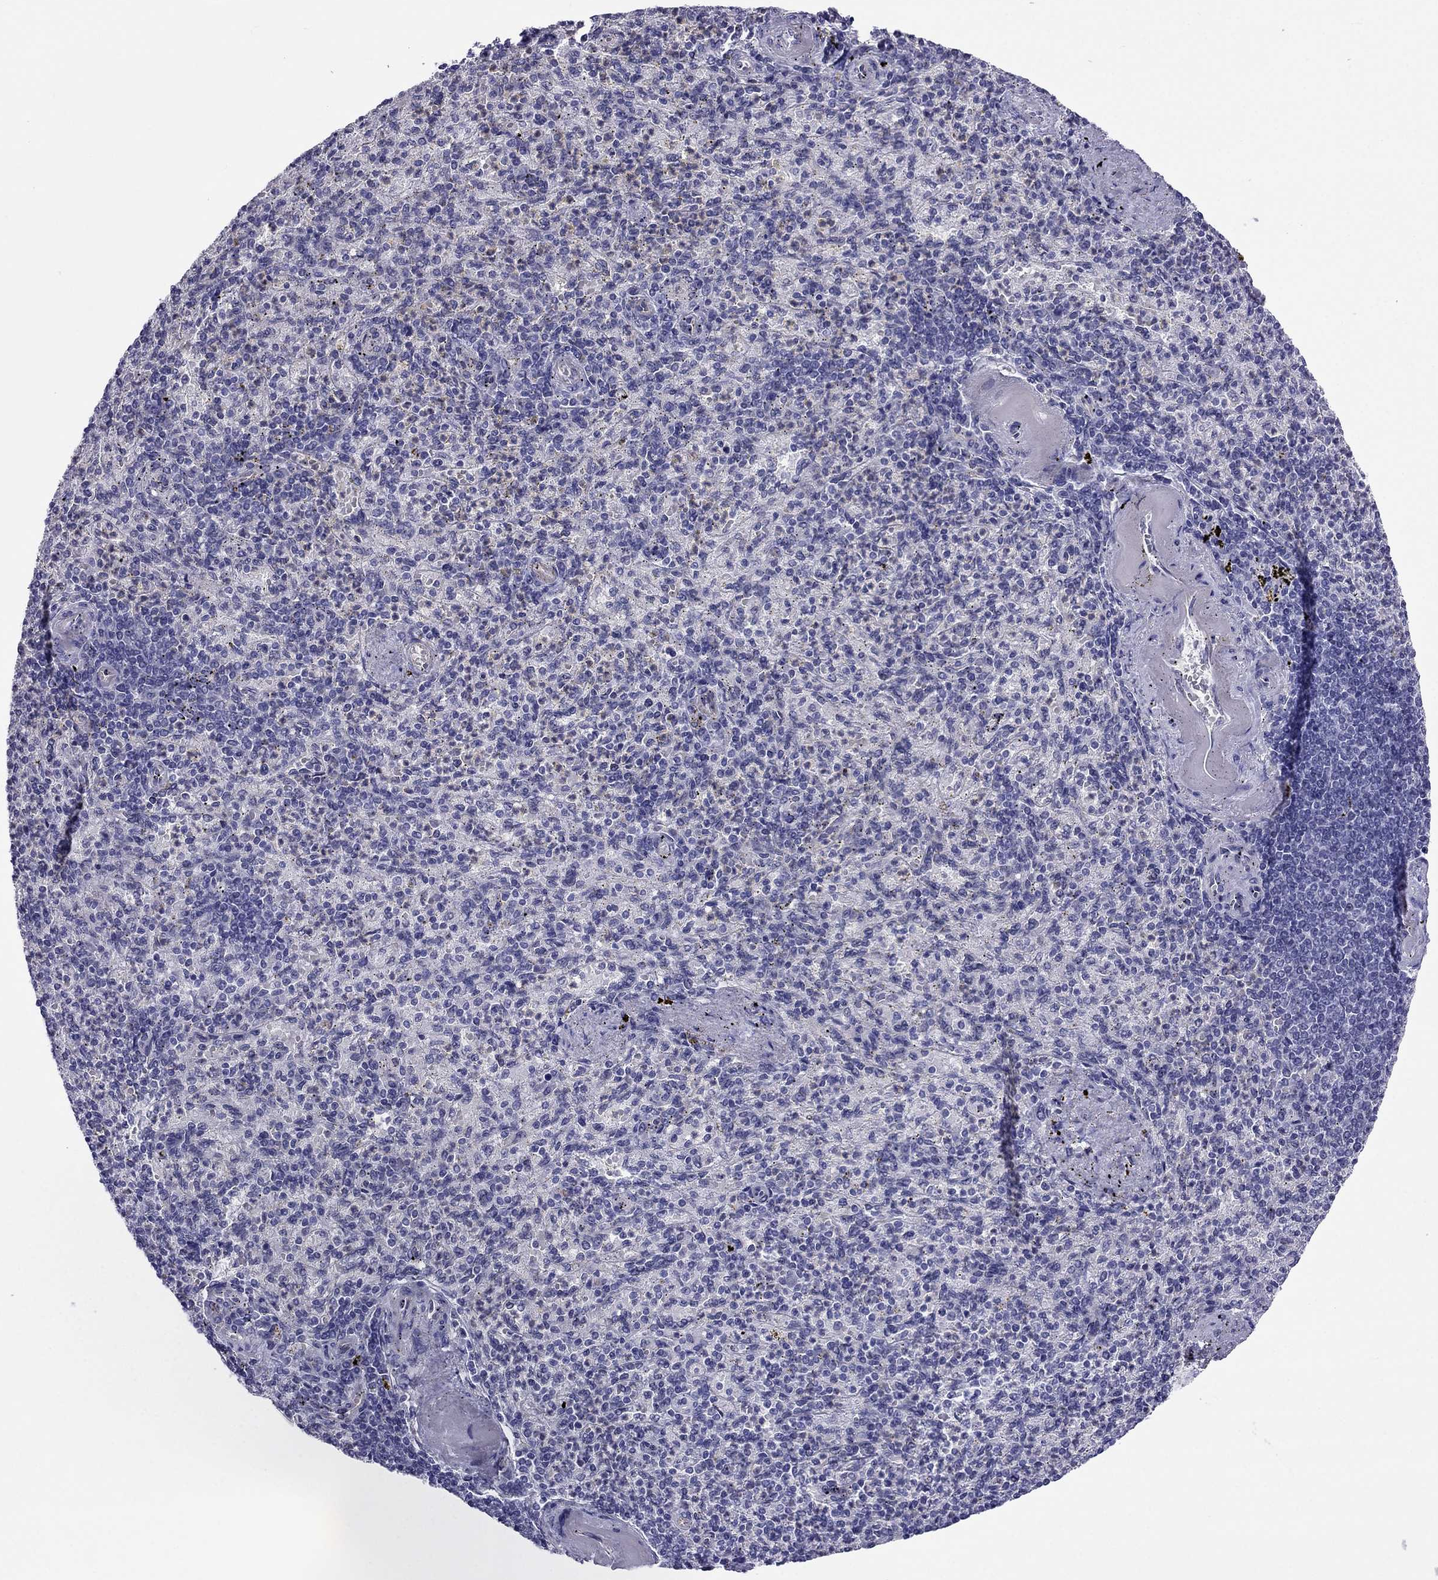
{"staining": {"intensity": "negative", "quantity": "none", "location": "none"}, "tissue": "spleen", "cell_type": "Cells in red pulp", "image_type": "normal", "snomed": [{"axis": "morphology", "description": "Normal tissue, NOS"}, {"axis": "topography", "description": "Spleen"}], "caption": "An image of spleen stained for a protein reveals no brown staining in cells in red pulp. (Stains: DAB immunohistochemistry with hematoxylin counter stain, Microscopy: brightfield microscopy at high magnification).", "gene": "CROCC2", "patient": {"sex": "female", "age": 74}}